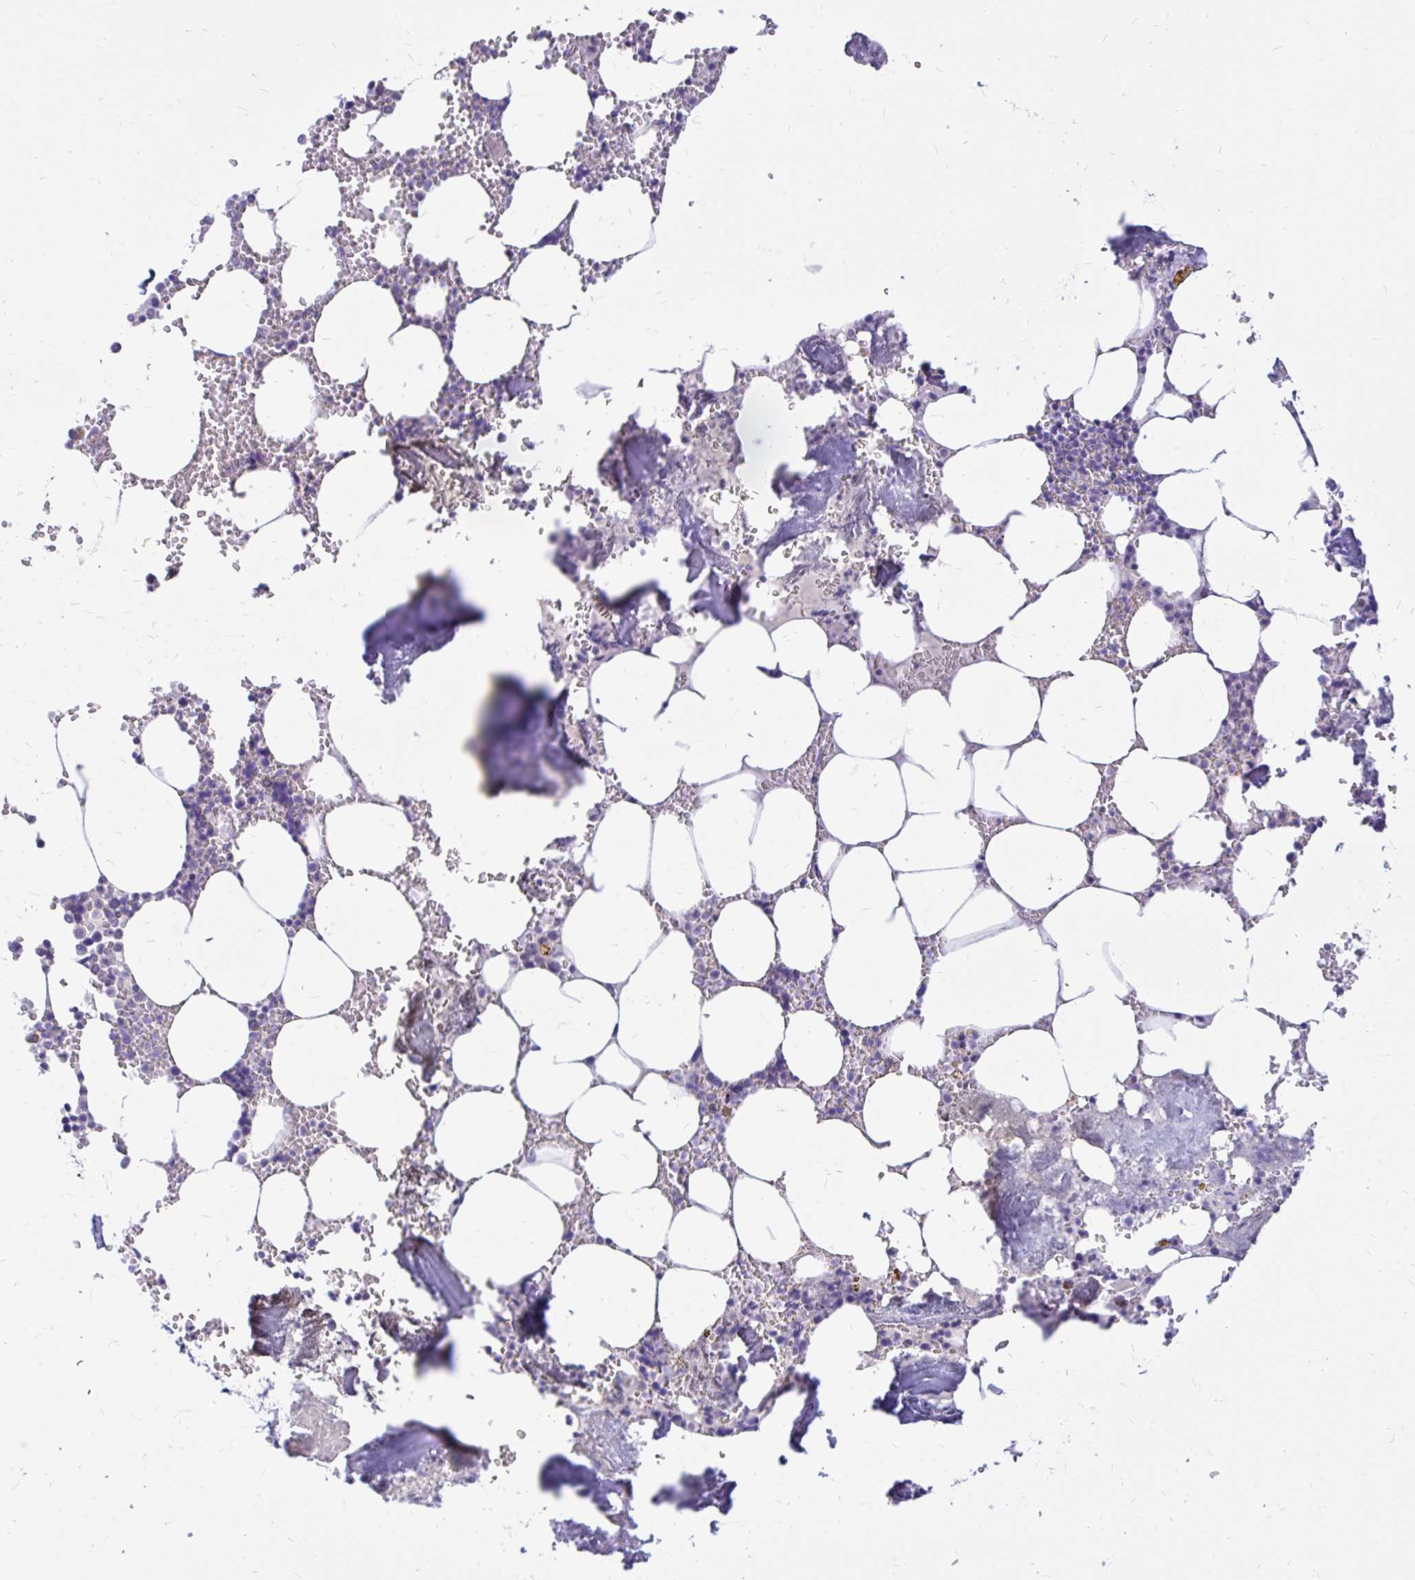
{"staining": {"intensity": "strong", "quantity": "<25%", "location": "cytoplasmic/membranous"}, "tissue": "bone marrow", "cell_type": "Hematopoietic cells", "image_type": "normal", "snomed": [{"axis": "morphology", "description": "Normal tissue, NOS"}, {"axis": "topography", "description": "Bone marrow"}], "caption": "Hematopoietic cells exhibit medium levels of strong cytoplasmic/membranous expression in approximately <25% of cells in normal human bone marrow.", "gene": "MAP1LC3A", "patient": {"sex": "male", "age": 54}}